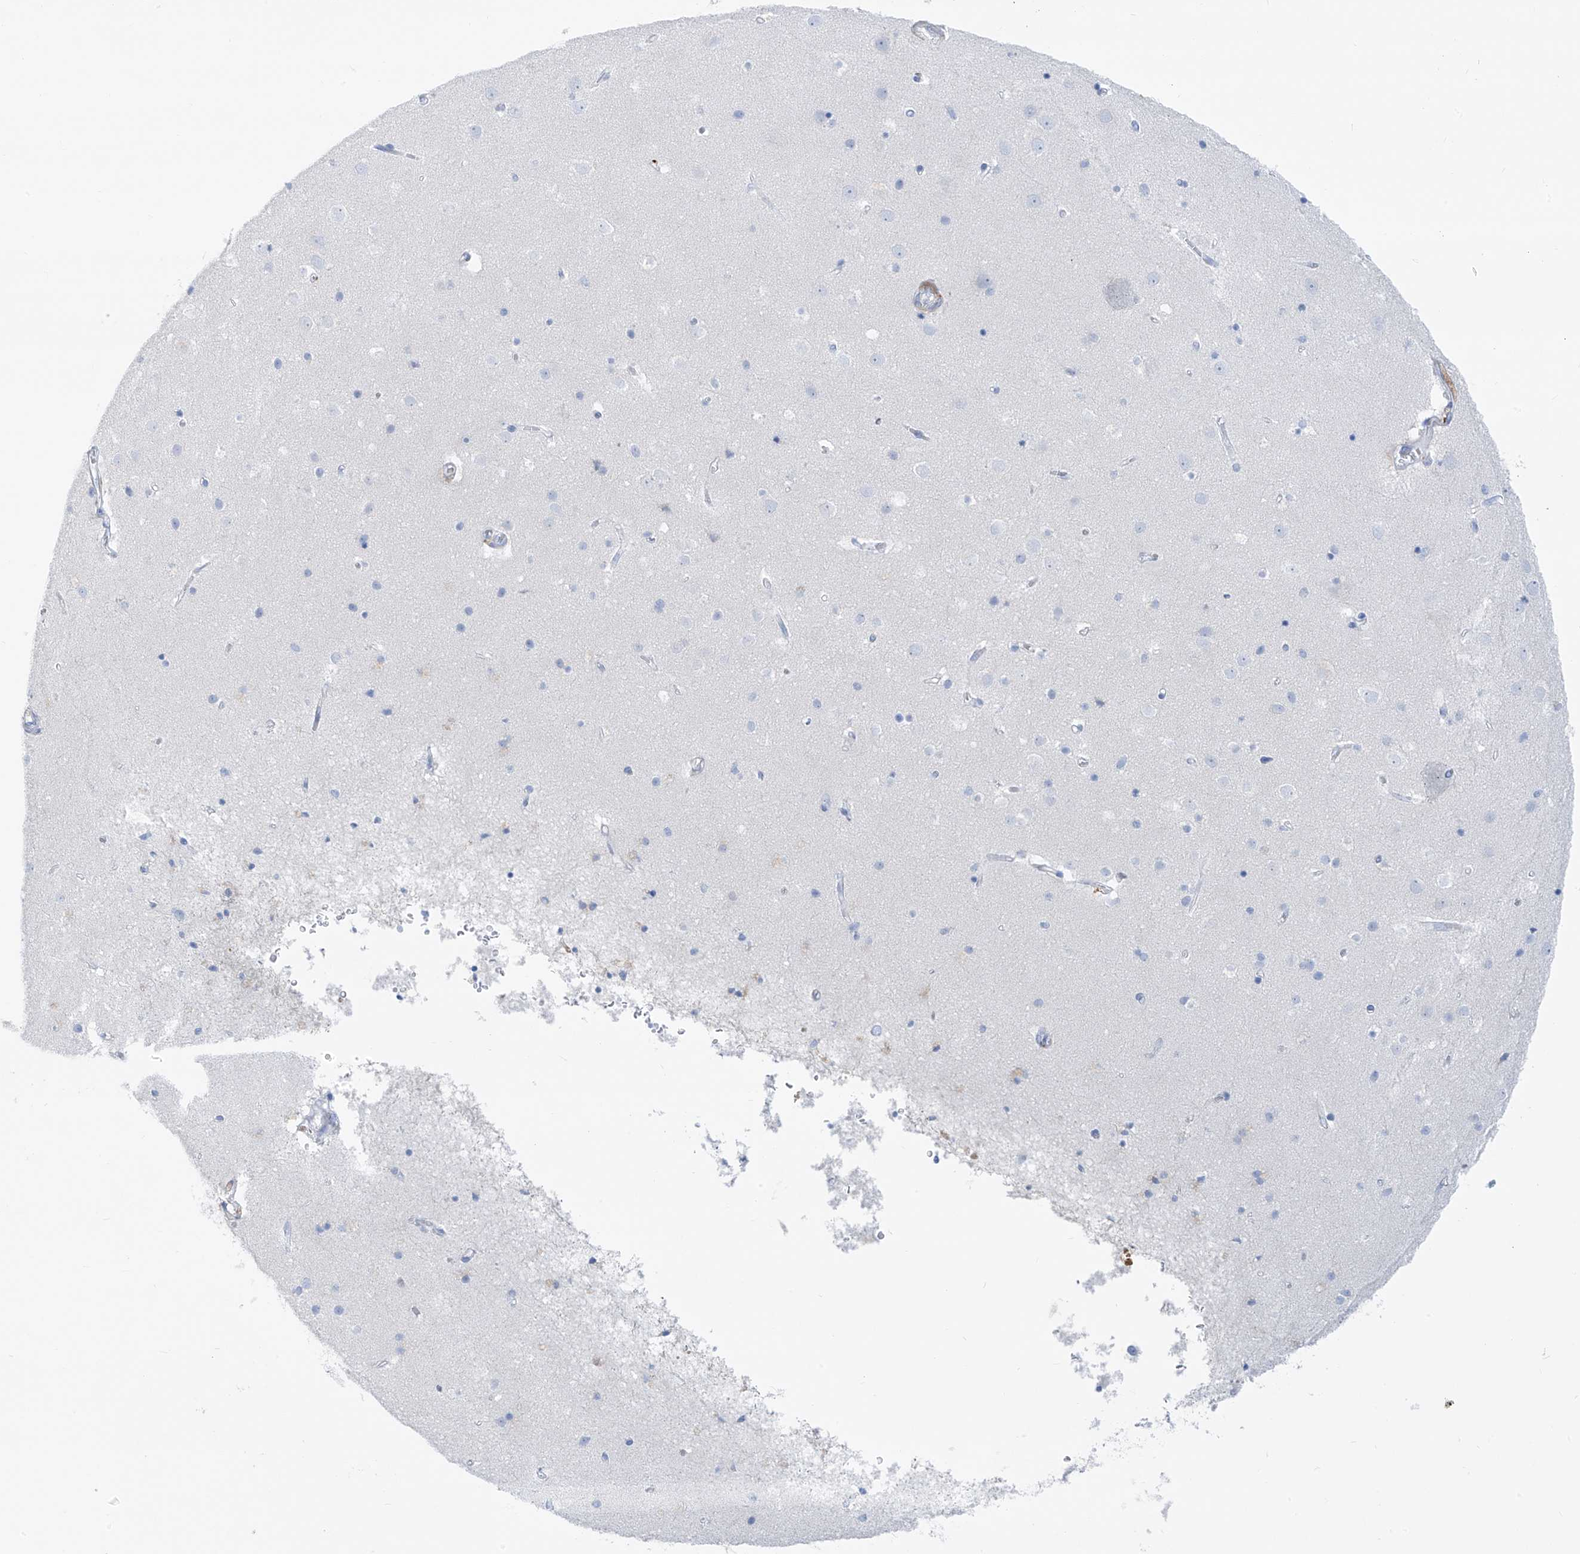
{"staining": {"intensity": "negative", "quantity": "none", "location": "none"}, "tissue": "cerebral cortex", "cell_type": "Endothelial cells", "image_type": "normal", "snomed": [{"axis": "morphology", "description": "Normal tissue, NOS"}, {"axis": "topography", "description": "Cerebral cortex"}], "caption": "Immunohistochemistry of unremarkable cerebral cortex reveals no expression in endothelial cells. Nuclei are stained in blue.", "gene": "GLMP", "patient": {"sex": "male", "age": 54}}